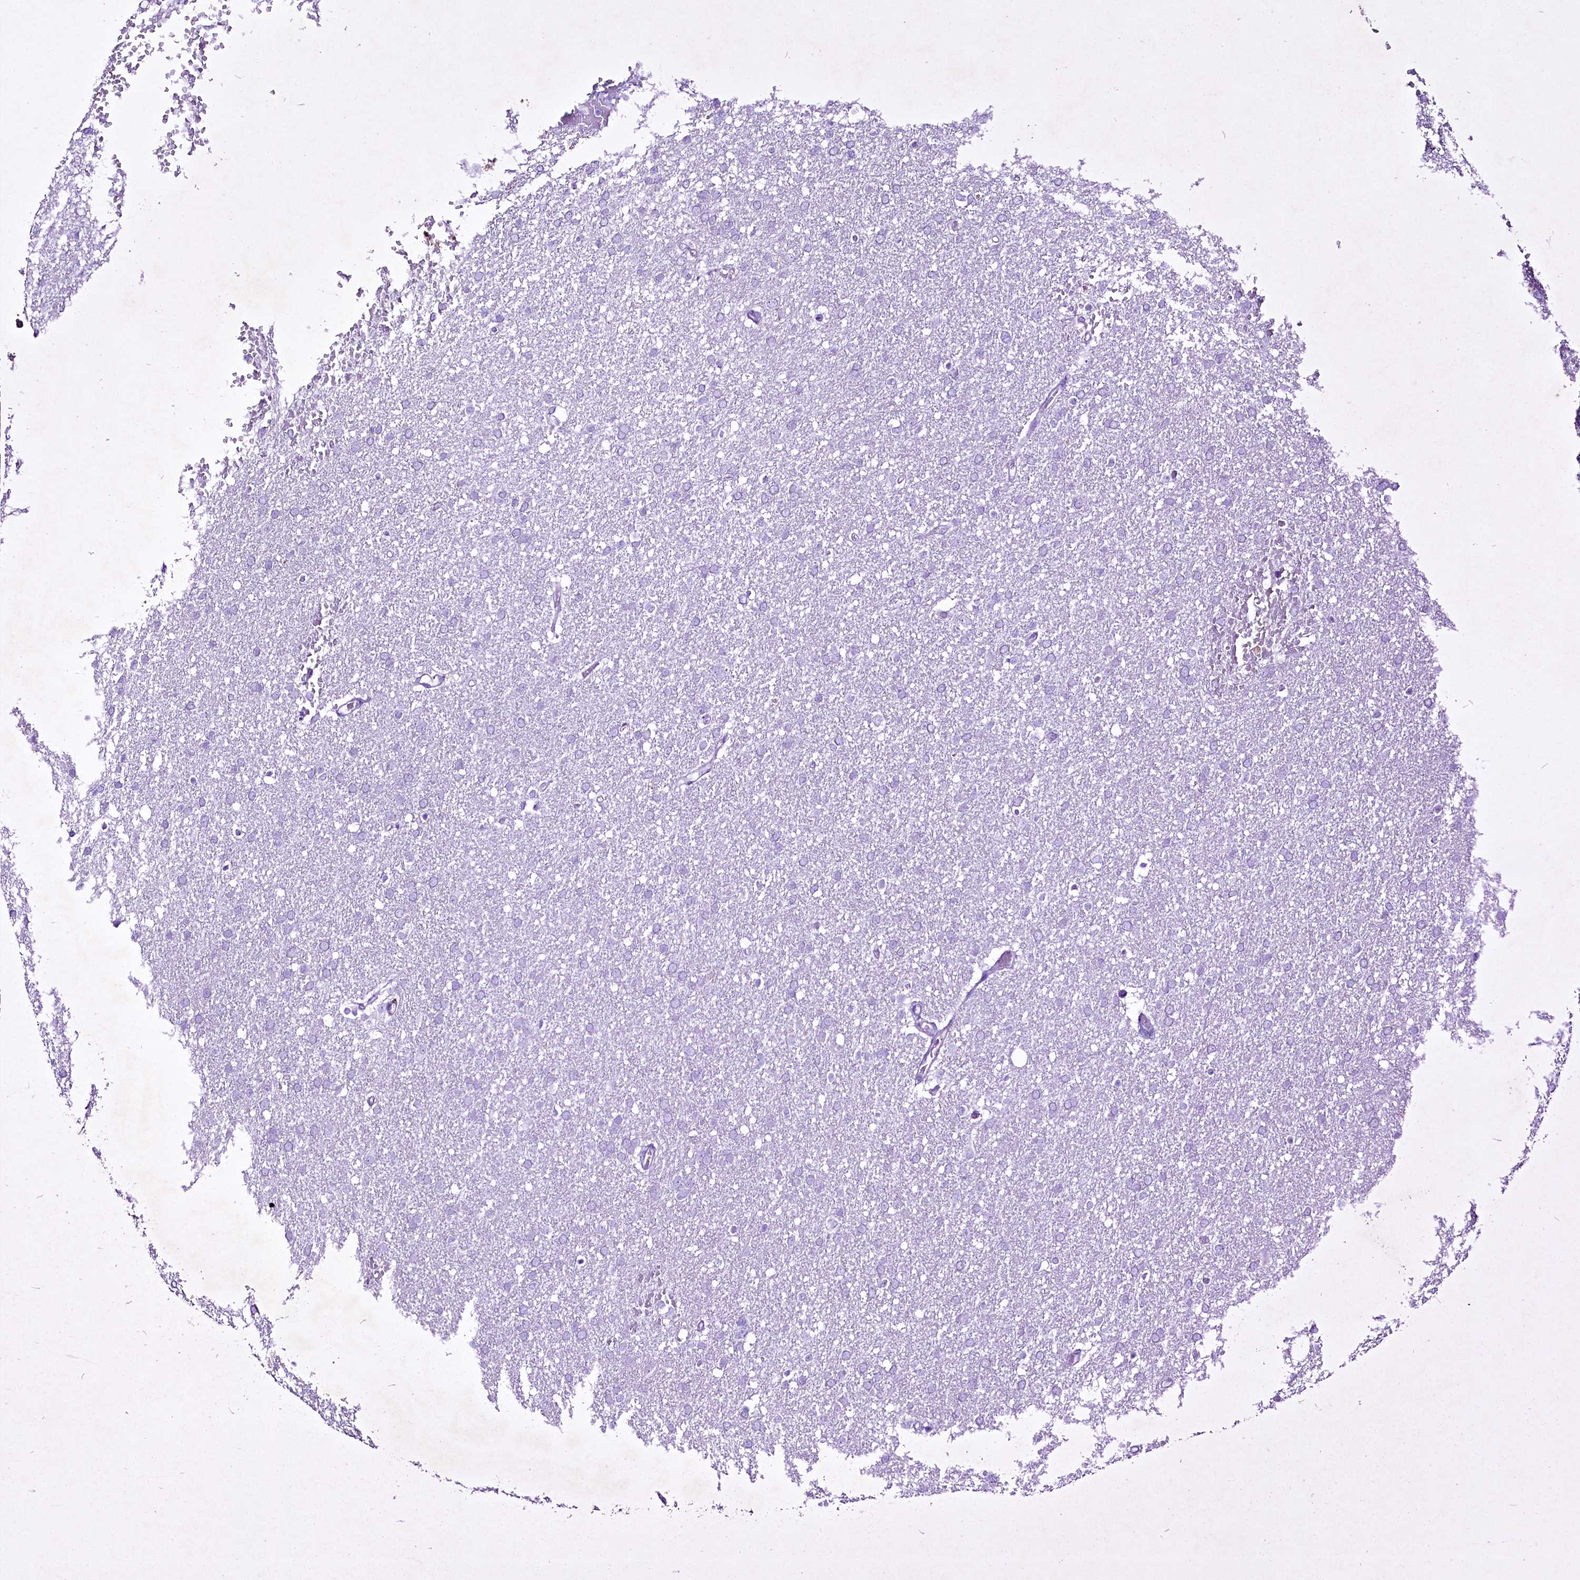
{"staining": {"intensity": "negative", "quantity": "none", "location": "none"}, "tissue": "glioma", "cell_type": "Tumor cells", "image_type": "cancer", "snomed": [{"axis": "morphology", "description": "Glioma, malignant, High grade"}, {"axis": "topography", "description": "Cerebral cortex"}], "caption": "IHC photomicrograph of human glioma stained for a protein (brown), which displays no expression in tumor cells.", "gene": "FAM209B", "patient": {"sex": "female", "age": 36}}